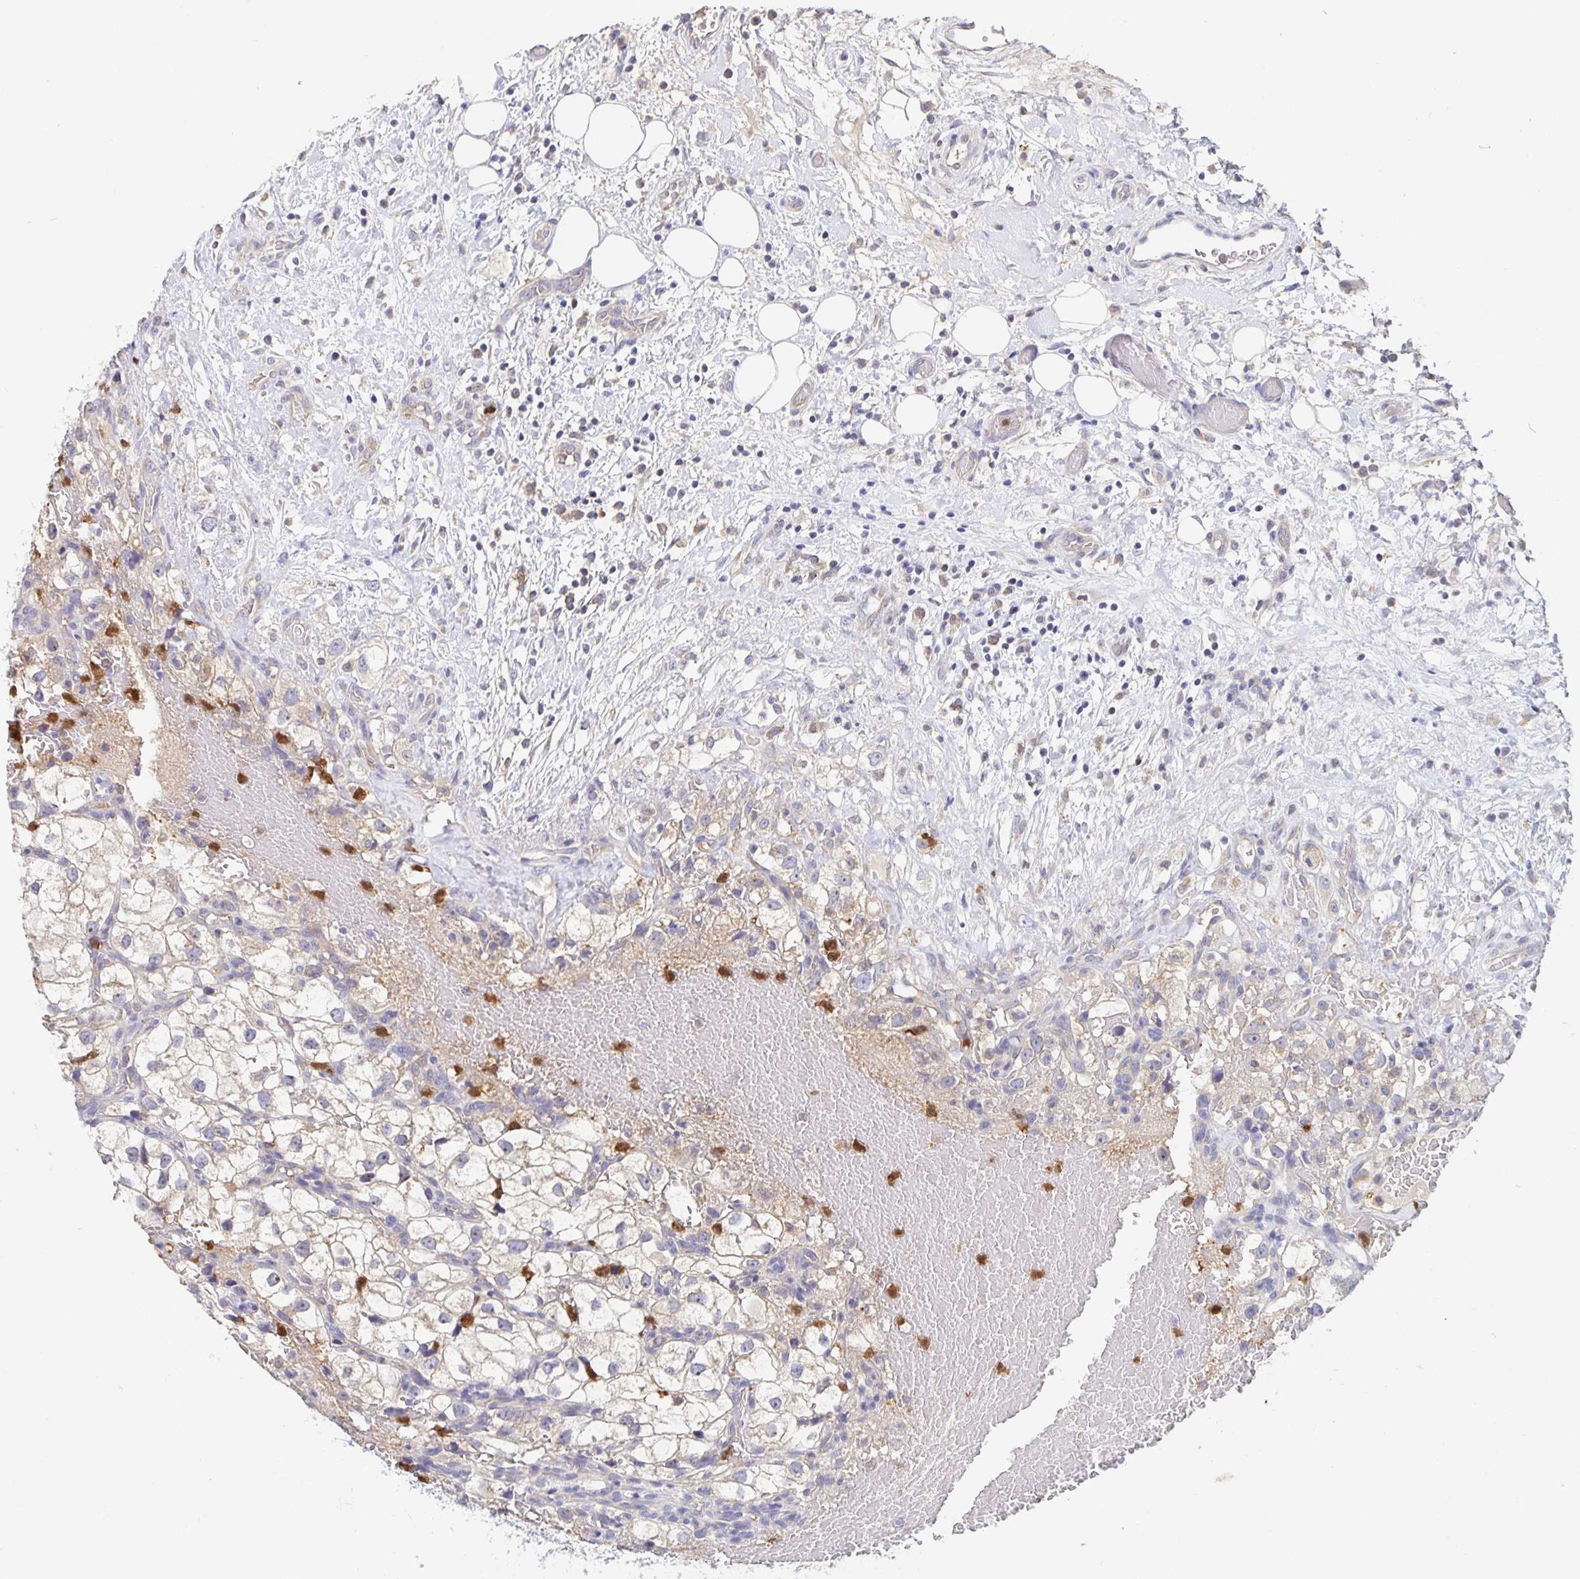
{"staining": {"intensity": "weak", "quantity": "<25%", "location": "cytoplasmic/membranous"}, "tissue": "renal cancer", "cell_type": "Tumor cells", "image_type": "cancer", "snomed": [{"axis": "morphology", "description": "Adenocarcinoma, NOS"}, {"axis": "topography", "description": "Kidney"}], "caption": "Protein analysis of renal adenocarcinoma reveals no significant staining in tumor cells.", "gene": "CDC42BPG", "patient": {"sex": "male", "age": 59}}